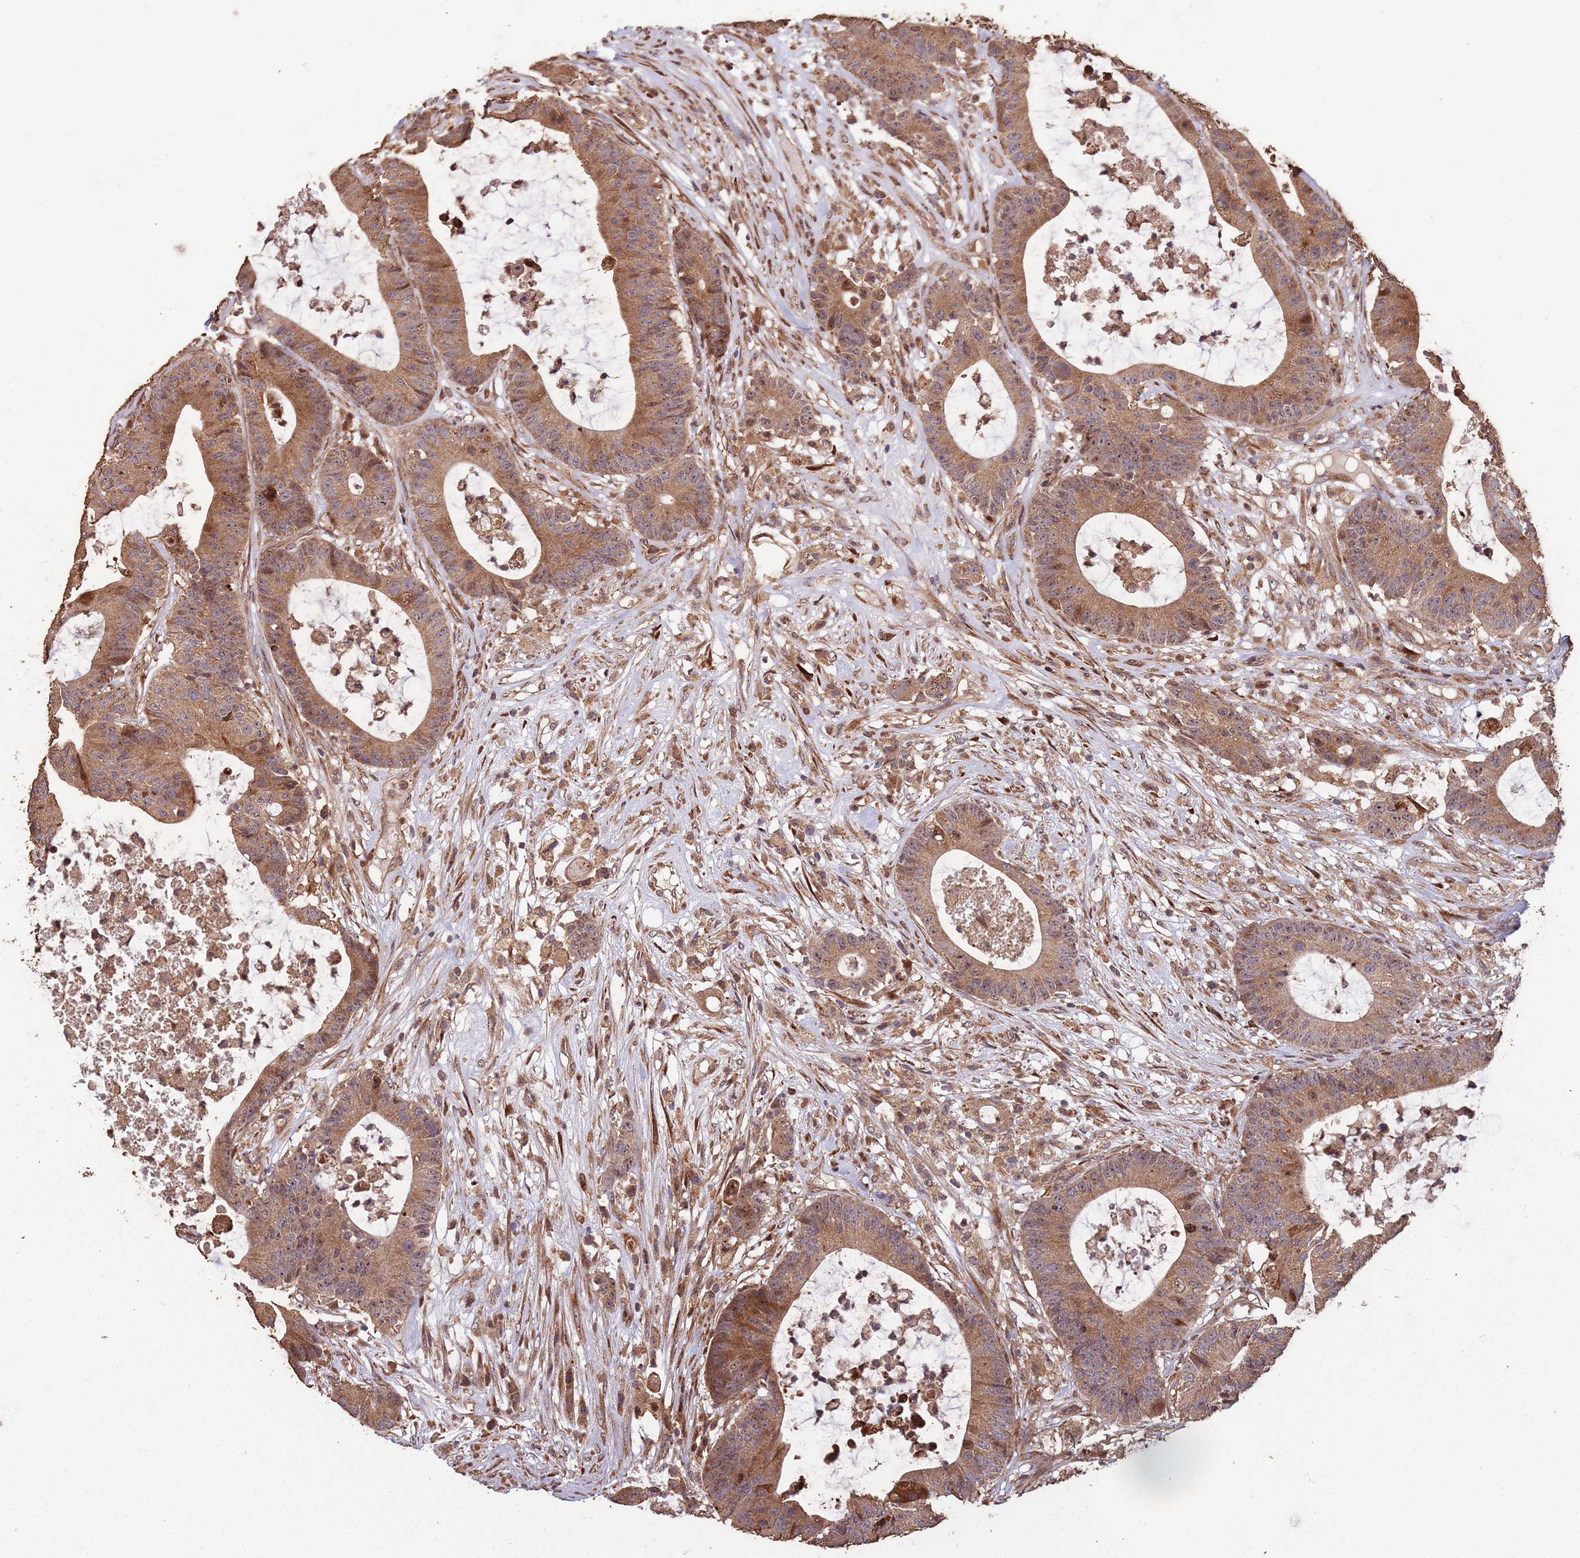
{"staining": {"intensity": "moderate", "quantity": ">75%", "location": "cytoplasmic/membranous,nuclear"}, "tissue": "colorectal cancer", "cell_type": "Tumor cells", "image_type": "cancer", "snomed": [{"axis": "morphology", "description": "Adenocarcinoma, NOS"}, {"axis": "topography", "description": "Colon"}], "caption": "Colorectal adenocarcinoma stained with a brown dye demonstrates moderate cytoplasmic/membranous and nuclear positive staining in about >75% of tumor cells.", "gene": "ZNF428", "patient": {"sex": "female", "age": 84}}